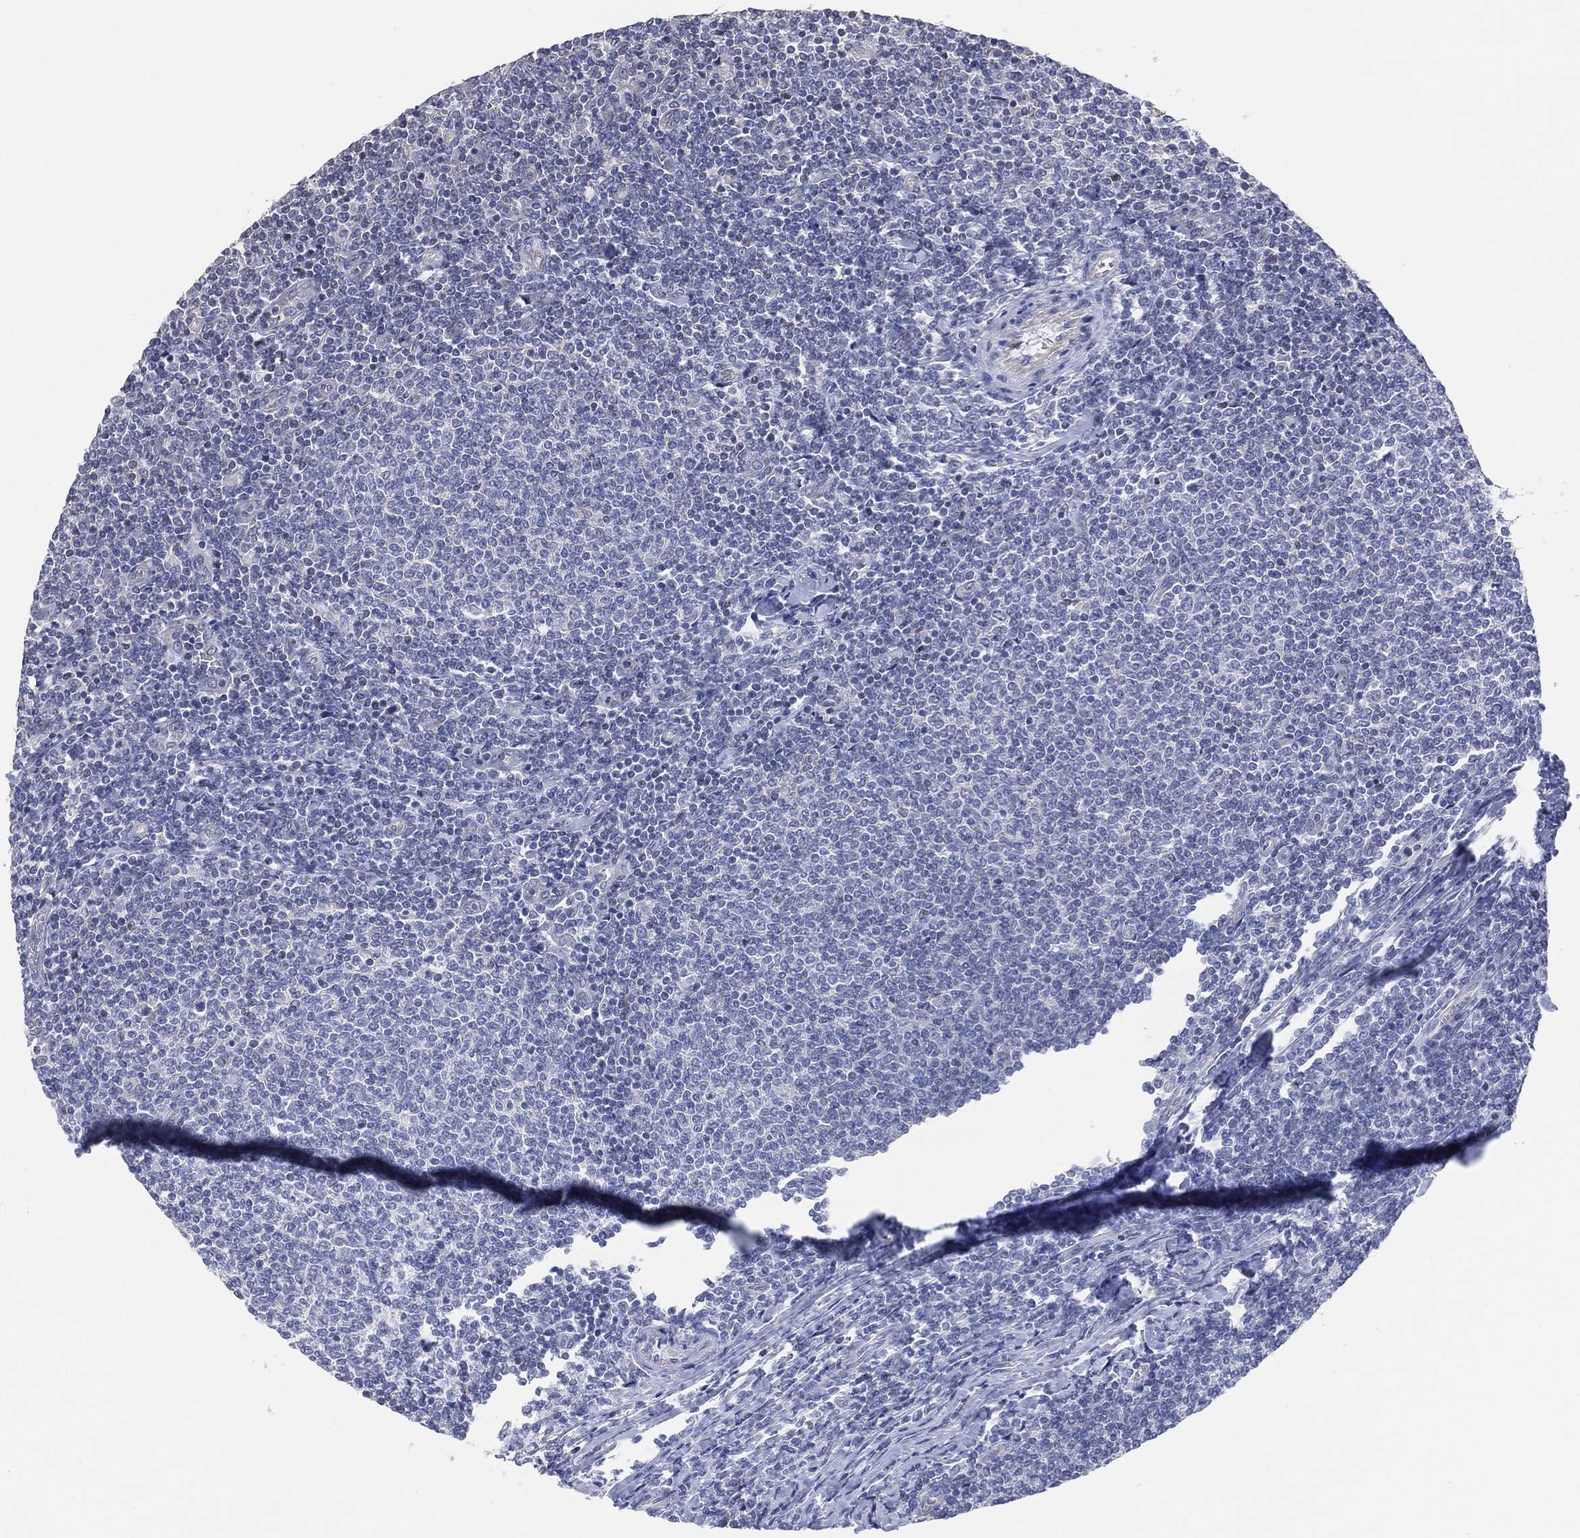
{"staining": {"intensity": "negative", "quantity": "none", "location": "none"}, "tissue": "lymphoma", "cell_type": "Tumor cells", "image_type": "cancer", "snomed": [{"axis": "morphology", "description": "Malignant lymphoma, non-Hodgkin's type, Low grade"}, {"axis": "topography", "description": "Lymph node"}], "caption": "An immunohistochemistry (IHC) image of malignant lymphoma, non-Hodgkin's type (low-grade) is shown. There is no staining in tumor cells of malignant lymphoma, non-Hodgkin's type (low-grade).", "gene": "CFTR", "patient": {"sex": "male", "age": 52}}